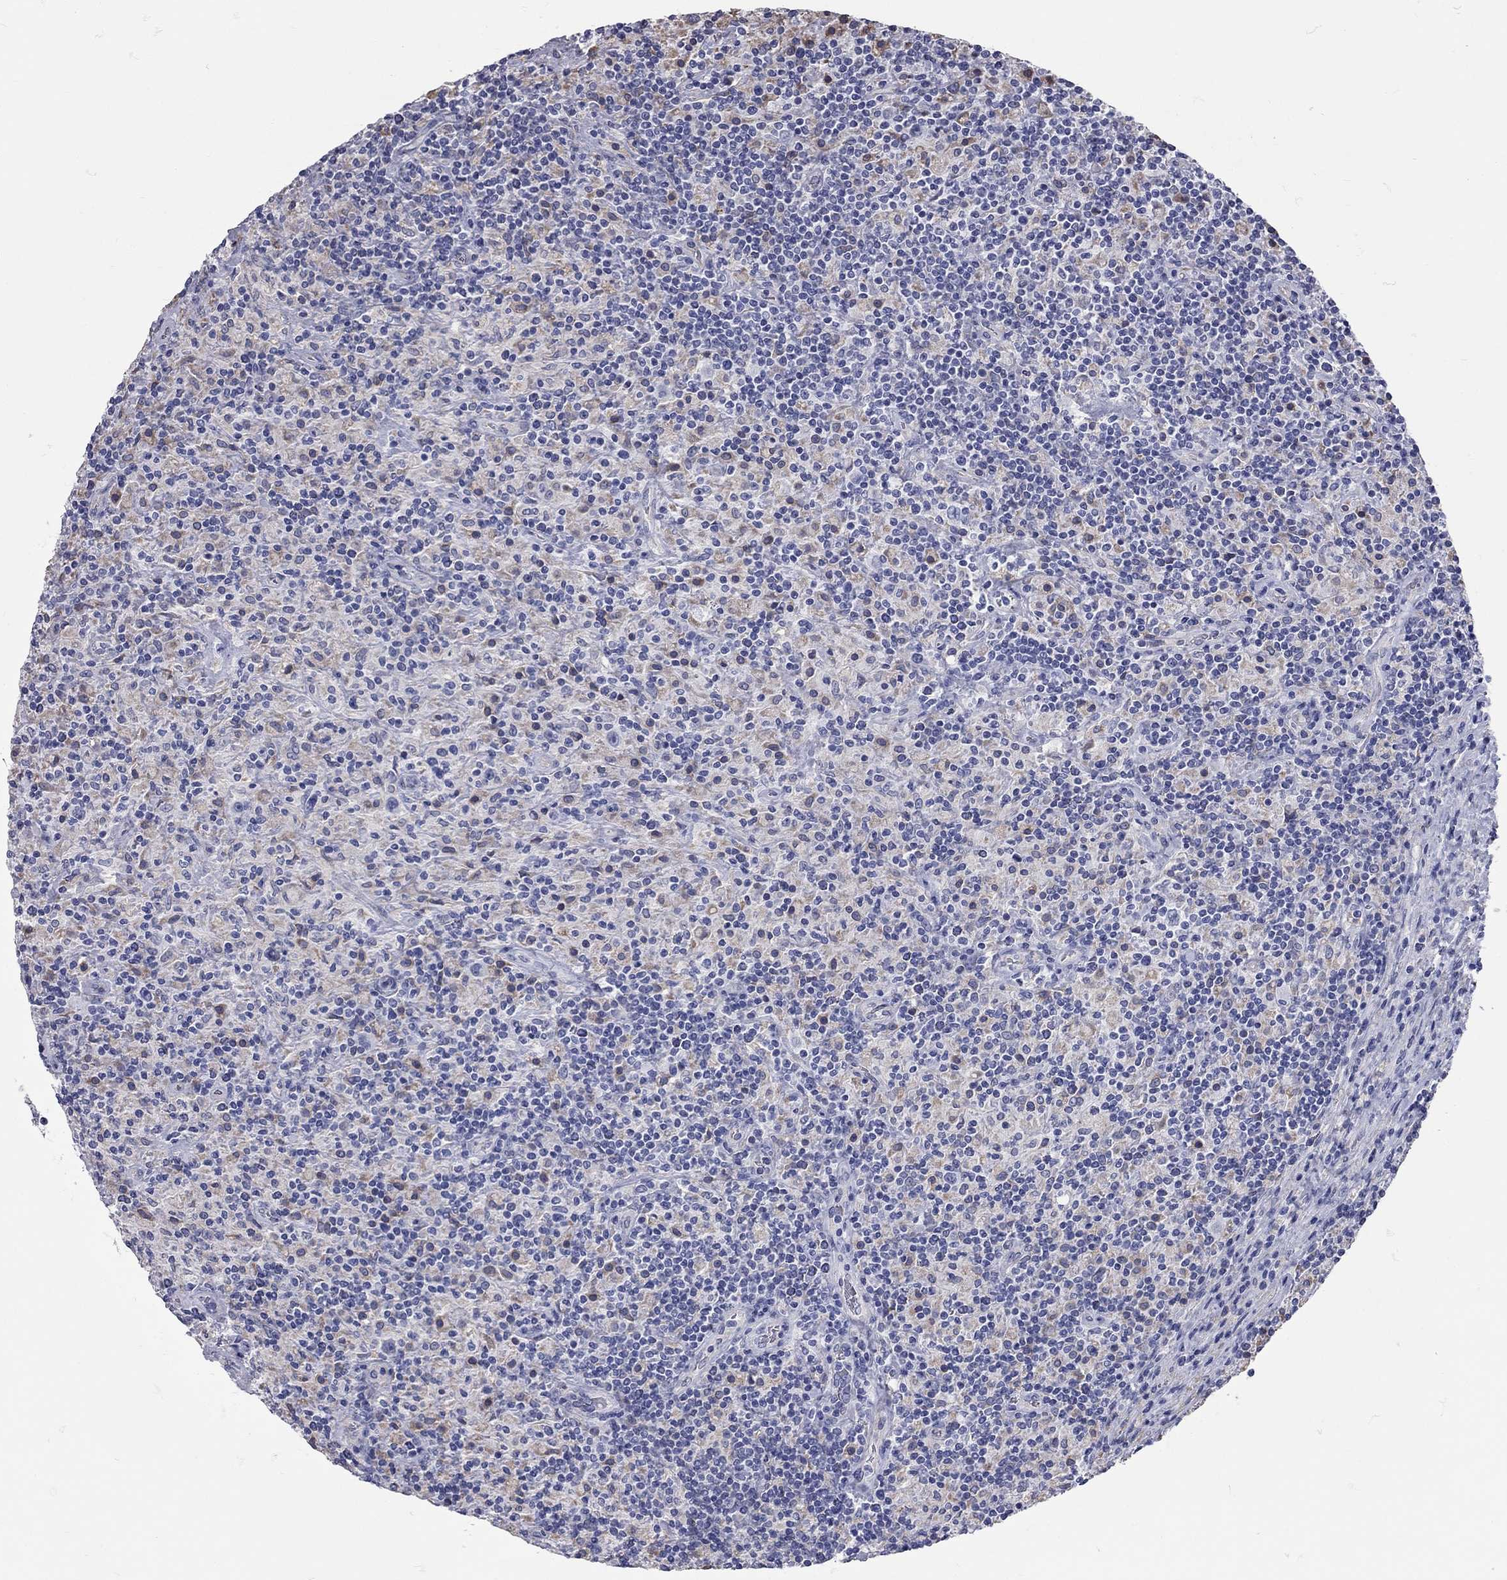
{"staining": {"intensity": "negative", "quantity": "none", "location": "none"}, "tissue": "lymphoma", "cell_type": "Tumor cells", "image_type": "cancer", "snomed": [{"axis": "morphology", "description": "Hodgkin's disease, NOS"}, {"axis": "topography", "description": "Lymph node"}], "caption": "Tumor cells show no significant positivity in lymphoma.", "gene": "XAGE2", "patient": {"sex": "male", "age": 70}}